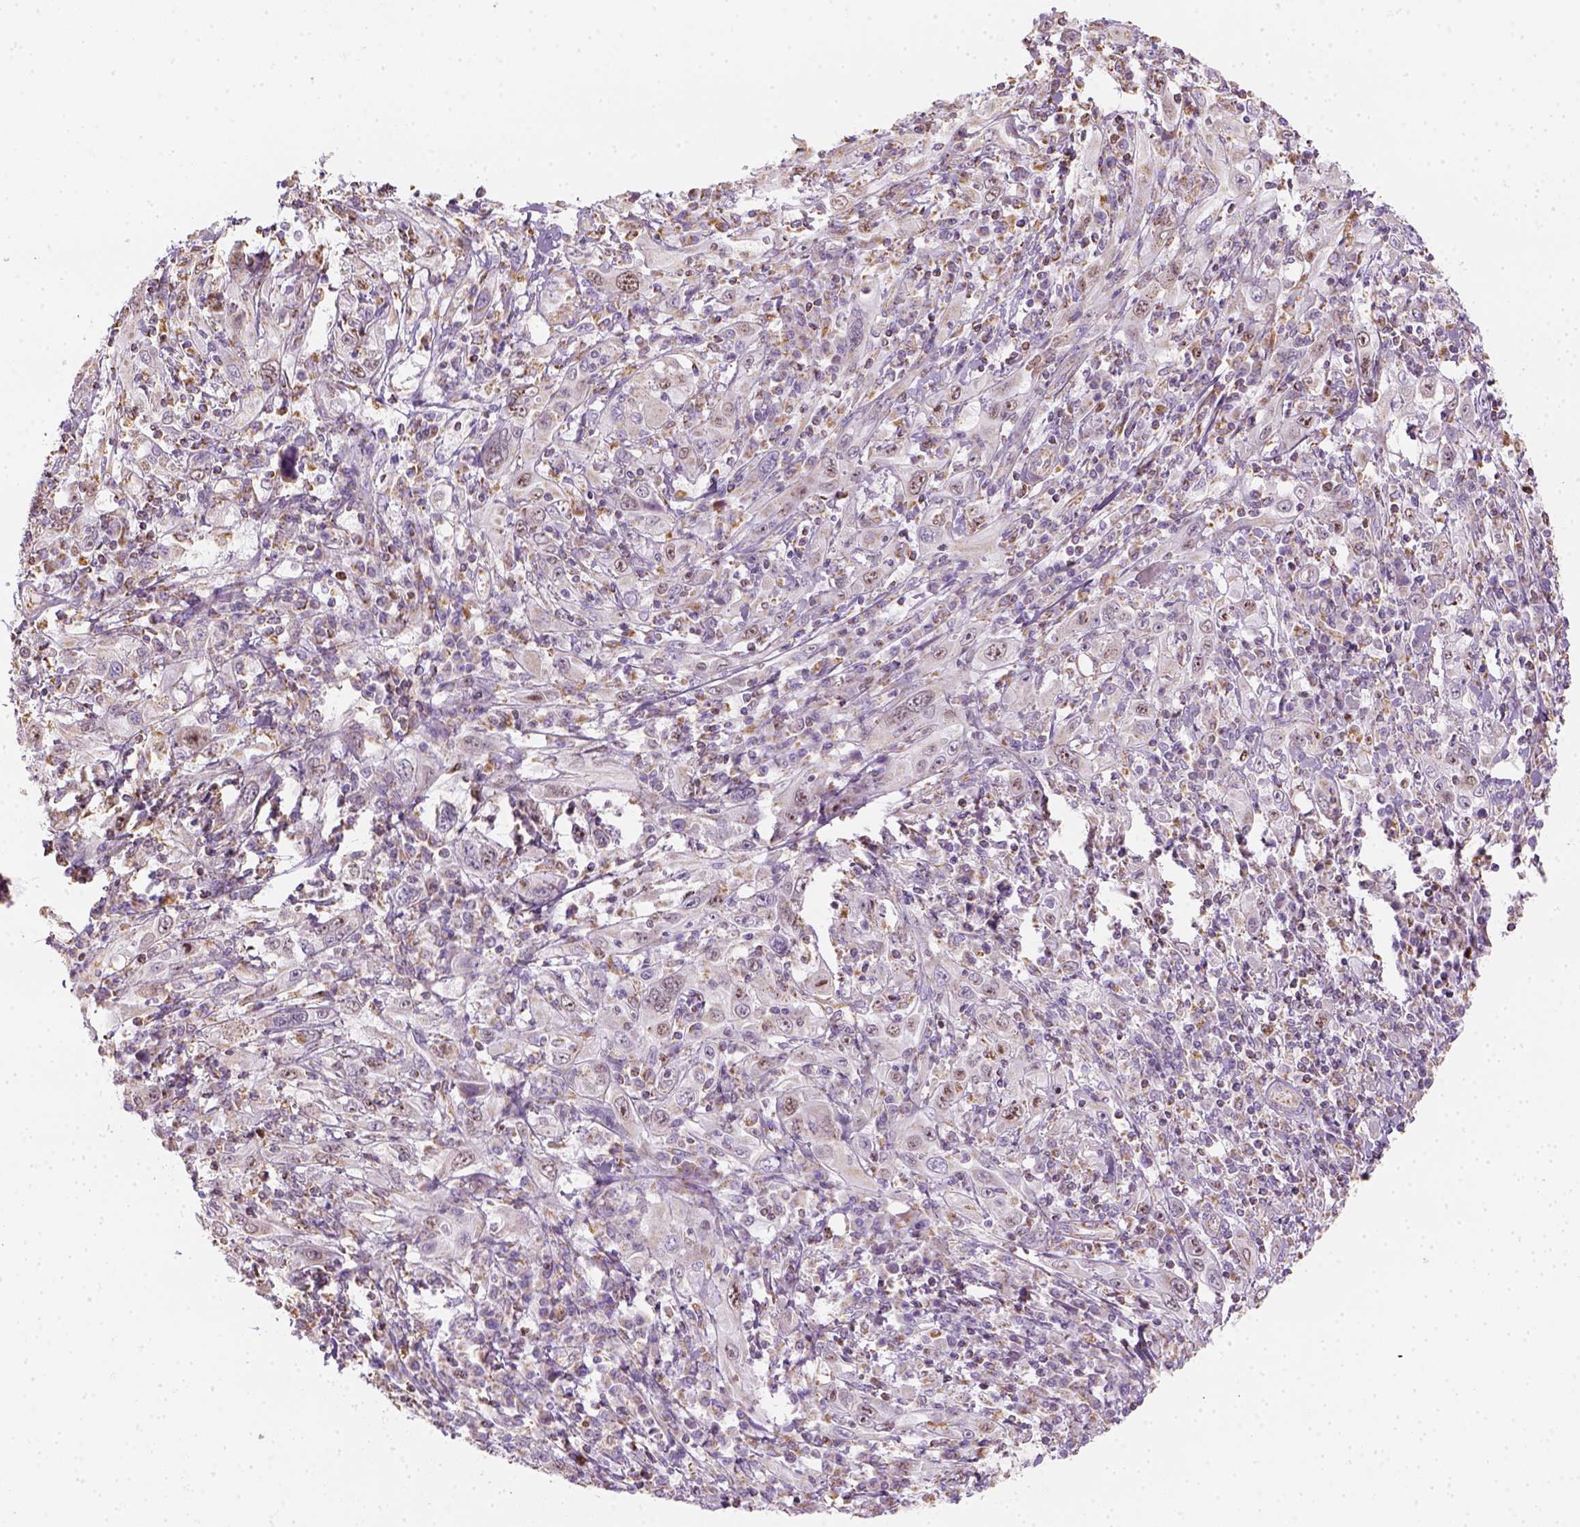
{"staining": {"intensity": "weak", "quantity": ">75%", "location": "cytoplasmic/membranous"}, "tissue": "cervical cancer", "cell_type": "Tumor cells", "image_type": "cancer", "snomed": [{"axis": "morphology", "description": "Squamous cell carcinoma, NOS"}, {"axis": "topography", "description": "Cervix"}], "caption": "Immunohistochemistry of human squamous cell carcinoma (cervical) reveals low levels of weak cytoplasmic/membranous expression in about >75% of tumor cells. (brown staining indicates protein expression, while blue staining denotes nuclei).", "gene": "LCA5", "patient": {"sex": "female", "age": 46}}